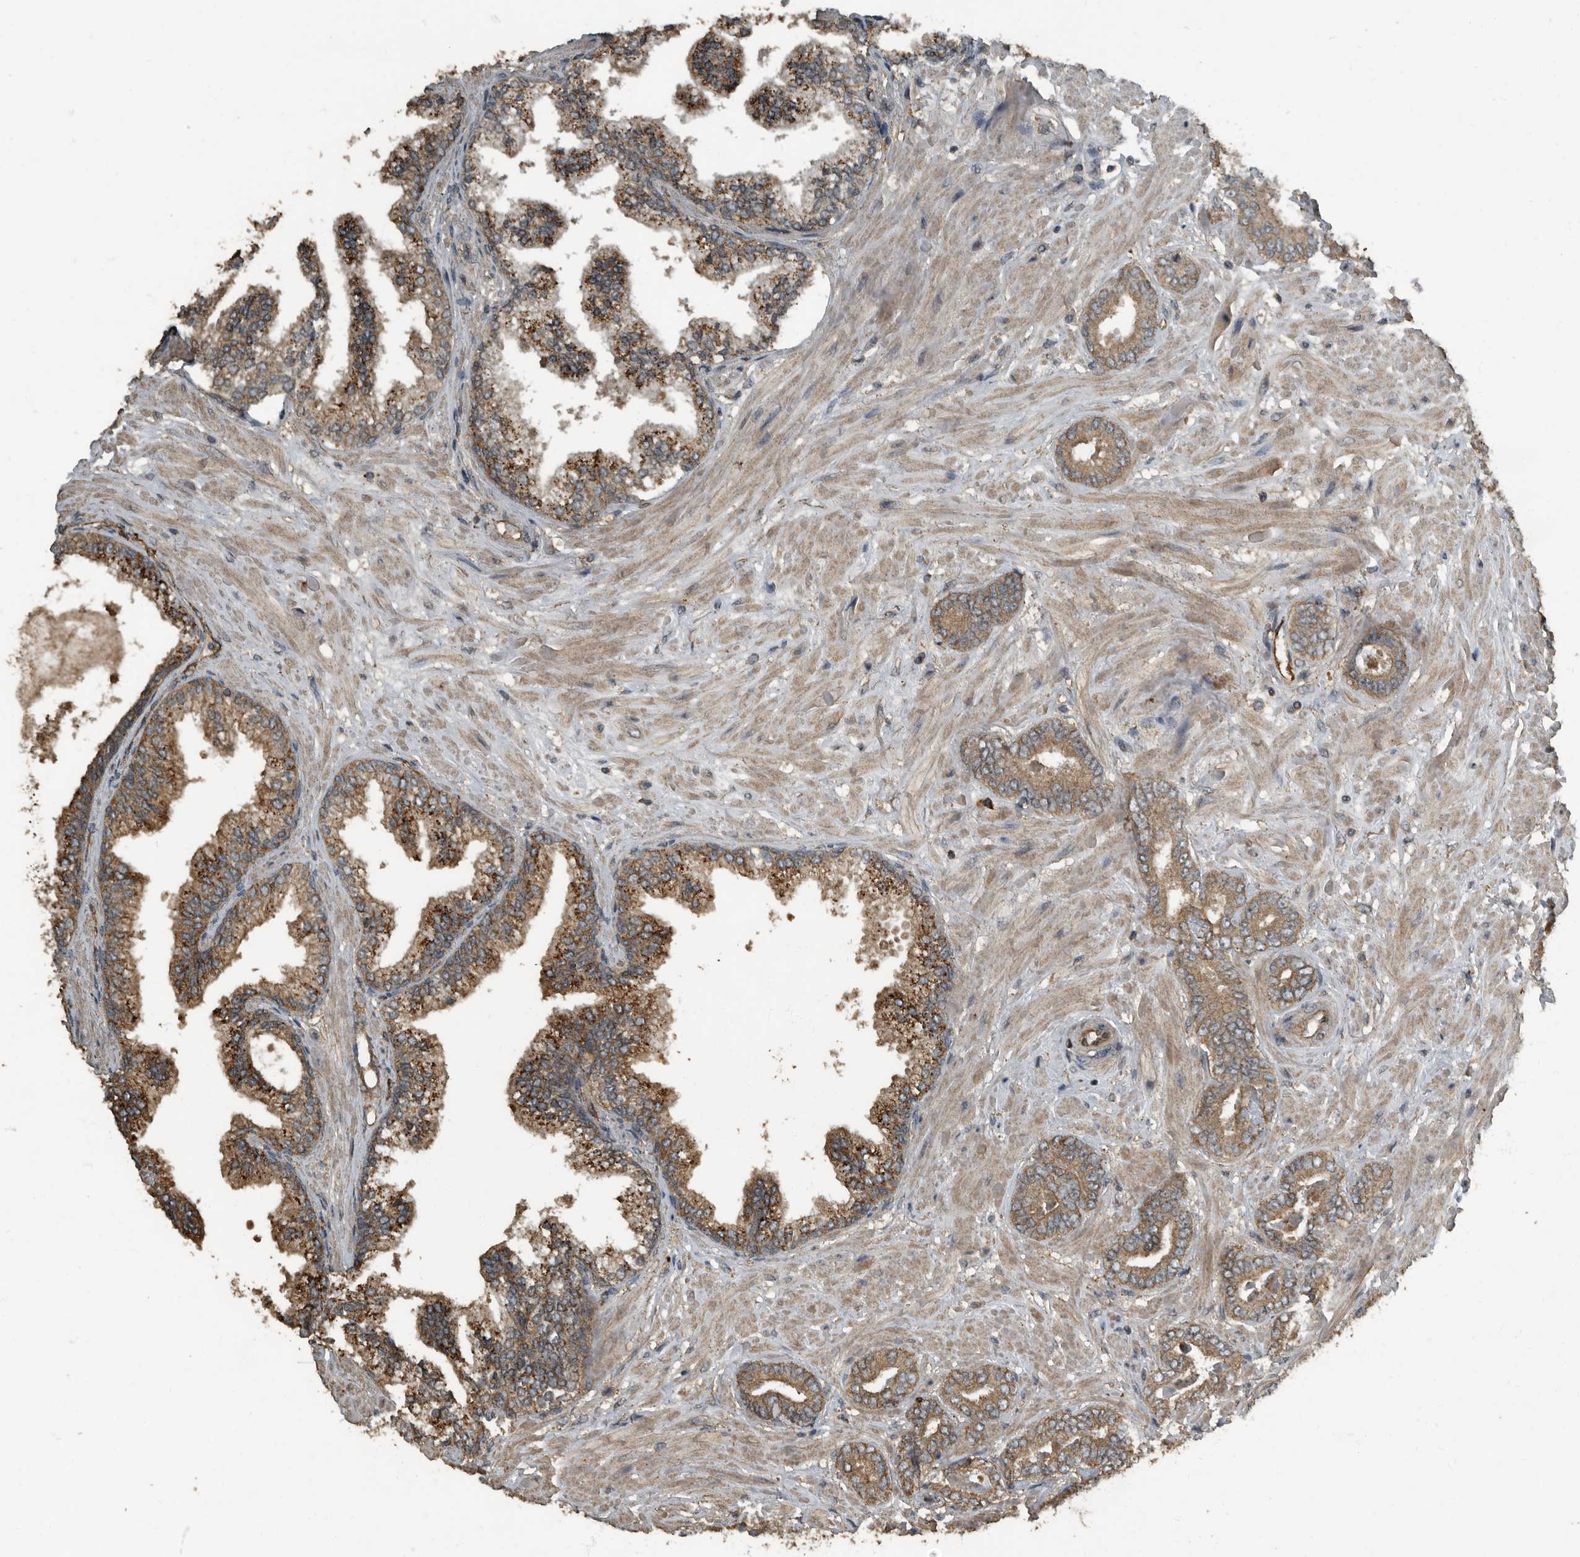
{"staining": {"intensity": "moderate", "quantity": ">75%", "location": "cytoplasmic/membranous"}, "tissue": "prostate cancer", "cell_type": "Tumor cells", "image_type": "cancer", "snomed": [{"axis": "morphology", "description": "Adenocarcinoma, Low grade"}, {"axis": "topography", "description": "Prostate"}], "caption": "High-magnification brightfield microscopy of prostate cancer (adenocarcinoma (low-grade)) stained with DAB (brown) and counterstained with hematoxylin (blue). tumor cells exhibit moderate cytoplasmic/membranous positivity is present in about>75% of cells. (DAB = brown stain, brightfield microscopy at high magnification).", "gene": "IL15RA", "patient": {"sex": "male", "age": 71}}